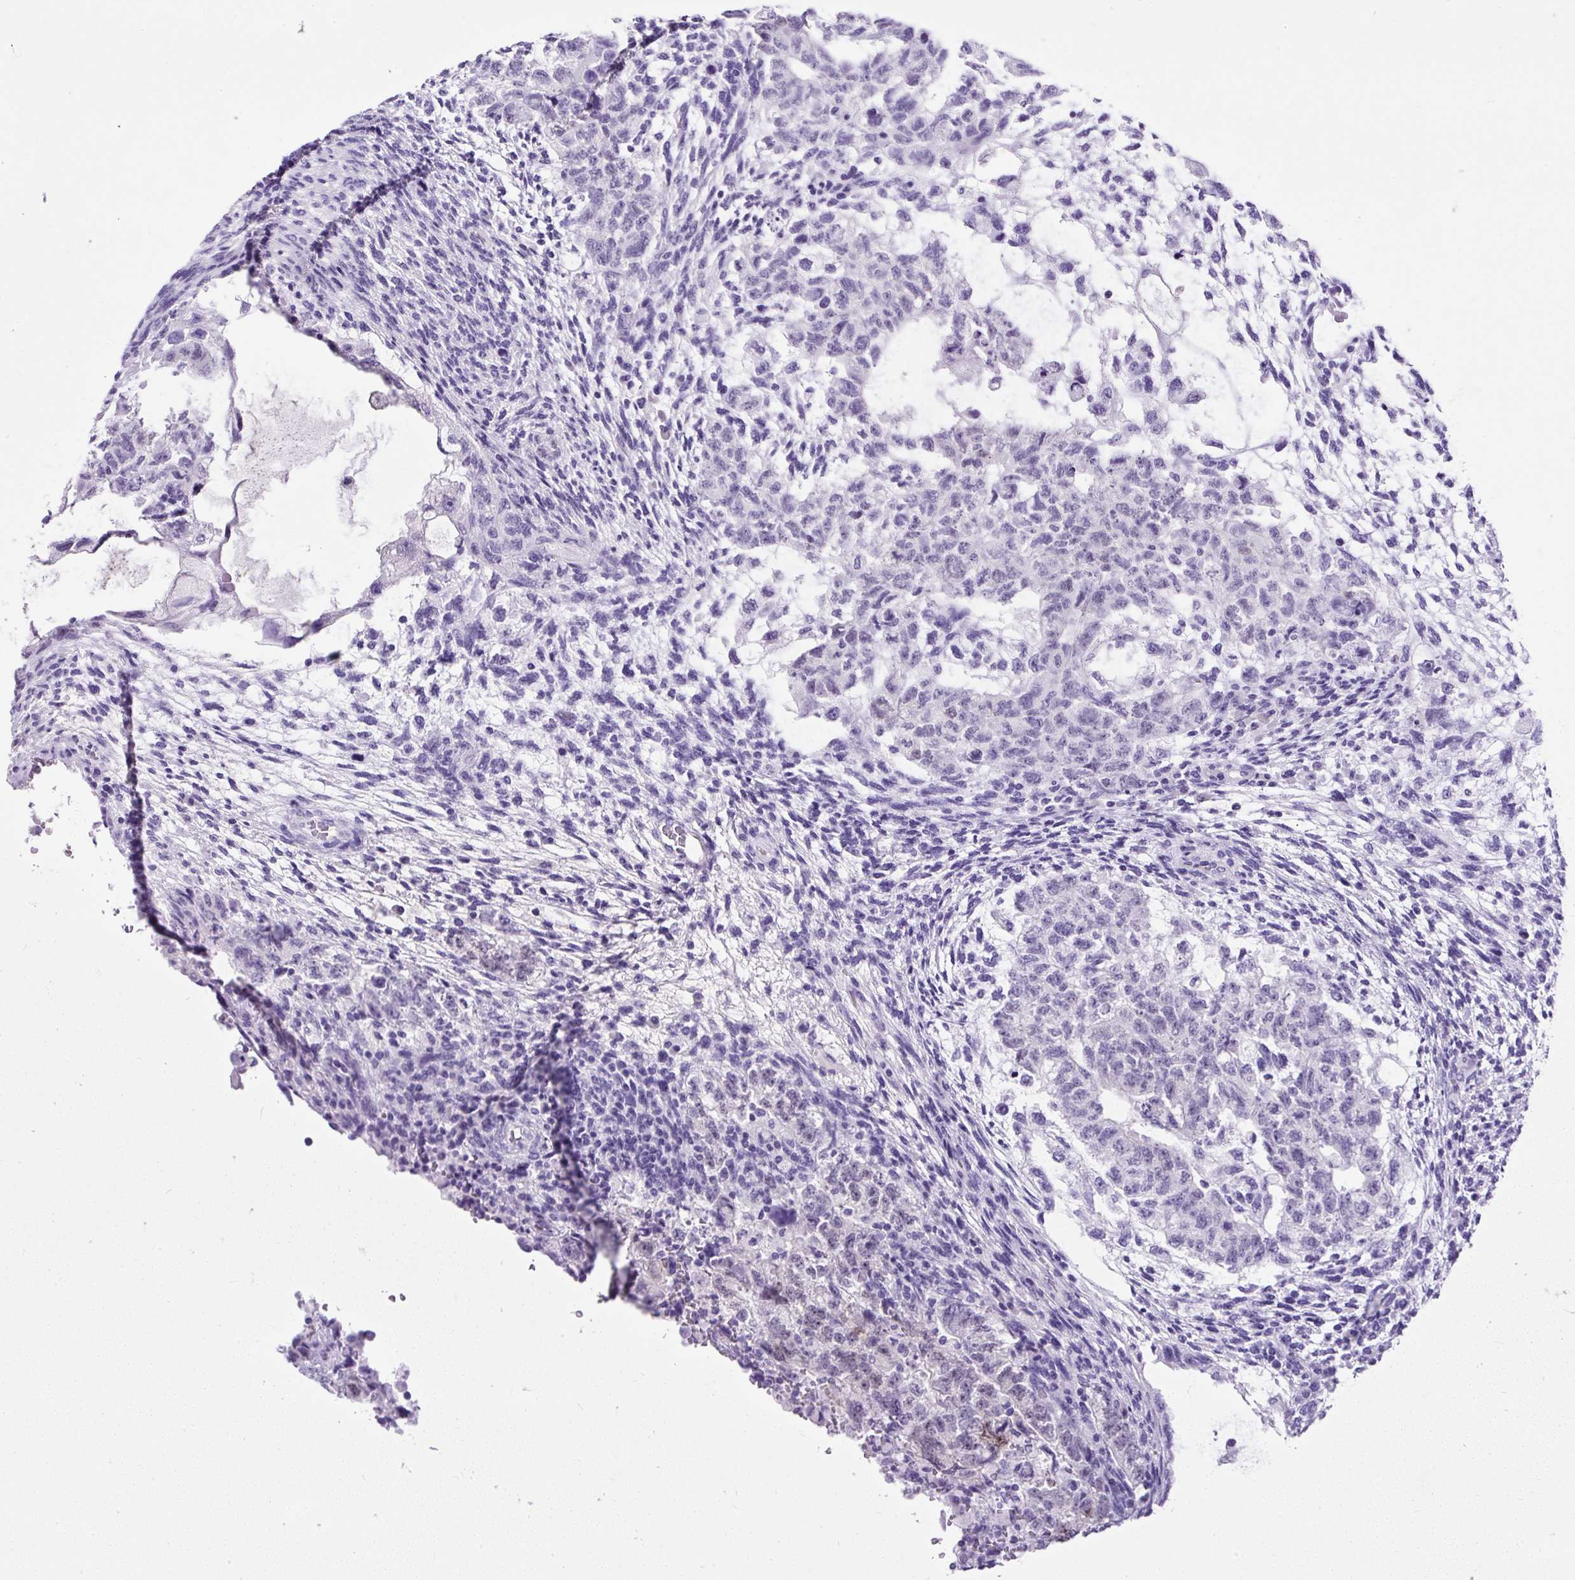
{"staining": {"intensity": "negative", "quantity": "none", "location": "none"}, "tissue": "testis cancer", "cell_type": "Tumor cells", "image_type": "cancer", "snomed": [{"axis": "morphology", "description": "Normal tissue, NOS"}, {"axis": "morphology", "description": "Carcinoma, Embryonal, NOS"}, {"axis": "topography", "description": "Testis"}], "caption": "Immunohistochemistry of testis cancer (embryonal carcinoma) reveals no expression in tumor cells.", "gene": "UPP1", "patient": {"sex": "male", "age": 36}}